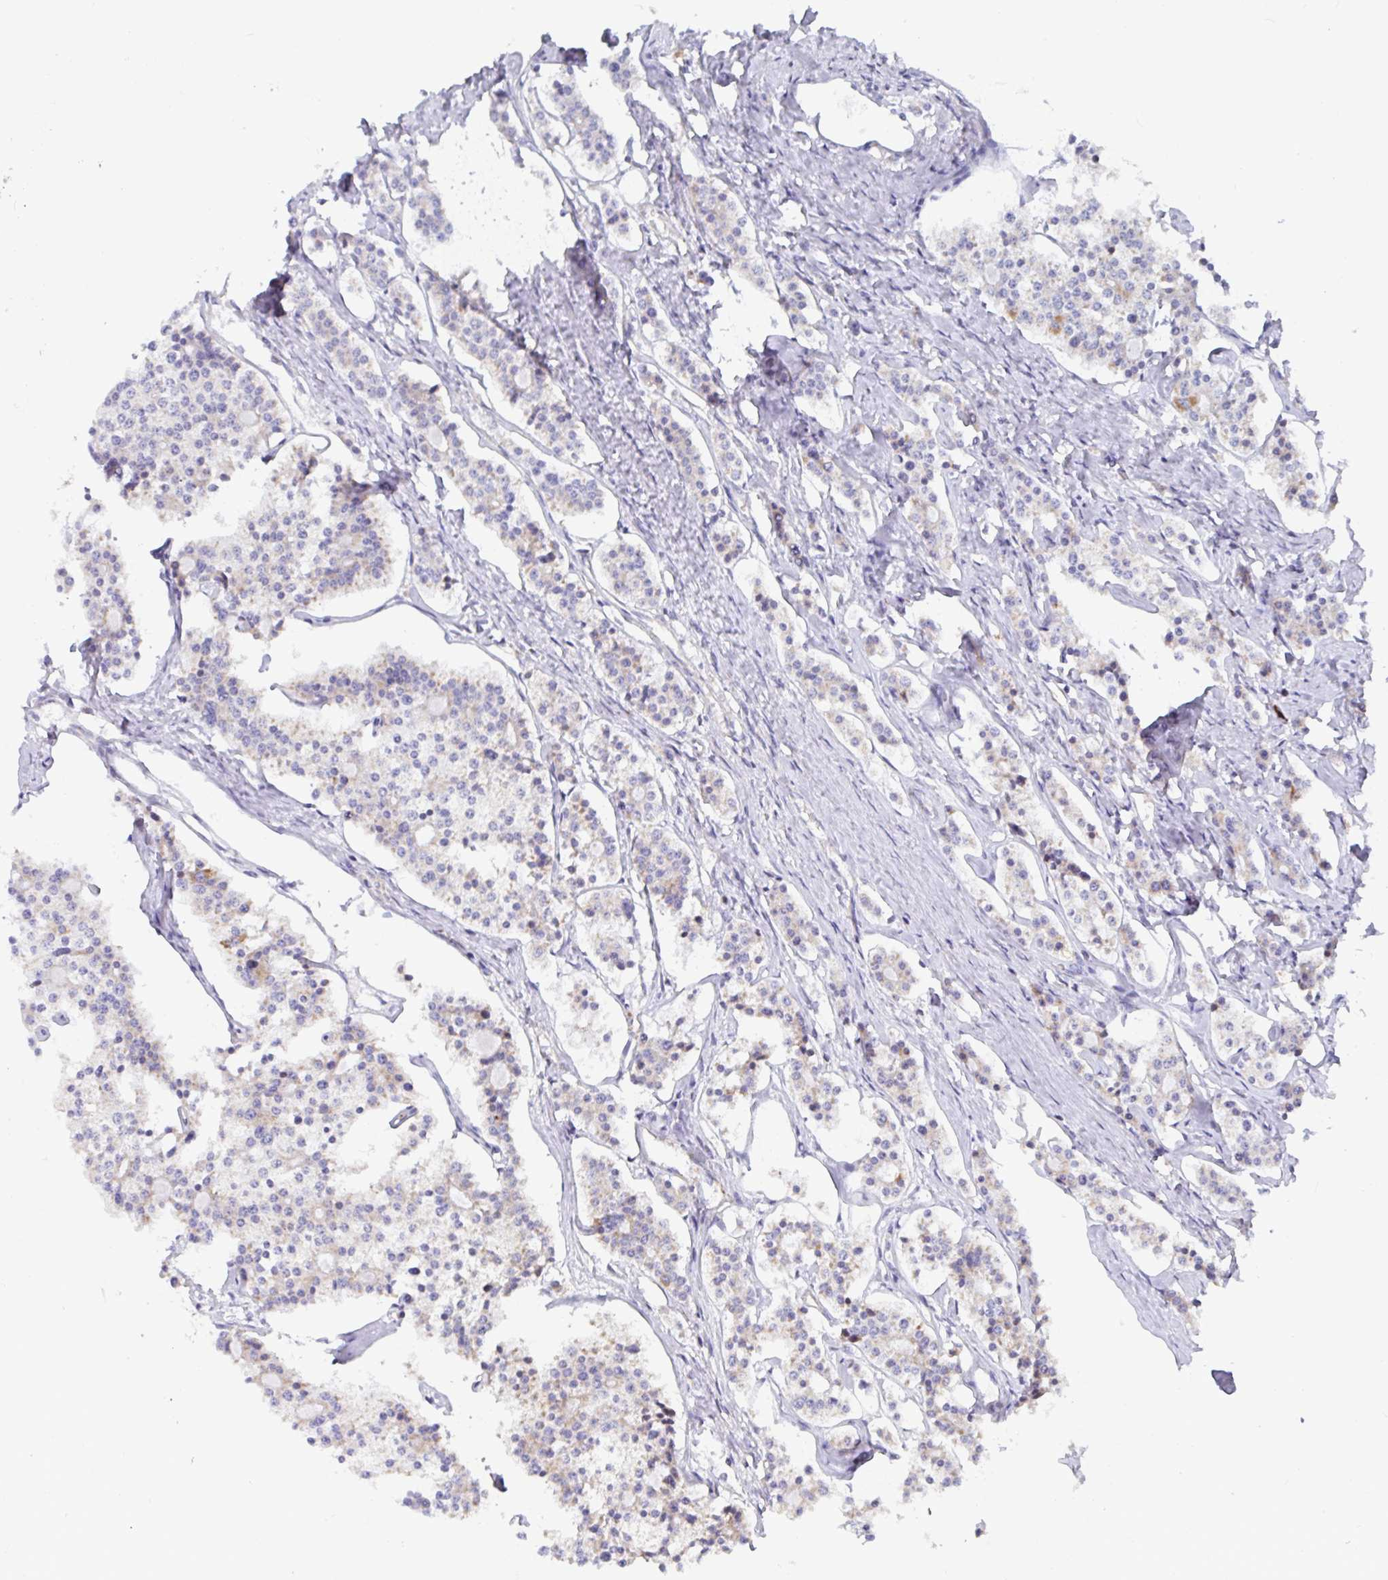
{"staining": {"intensity": "weak", "quantity": "<25%", "location": "cytoplasmic/membranous"}, "tissue": "carcinoid", "cell_type": "Tumor cells", "image_type": "cancer", "snomed": [{"axis": "morphology", "description": "Carcinoid, malignant, NOS"}, {"axis": "topography", "description": "Small intestine"}], "caption": "High magnification brightfield microscopy of malignant carcinoid stained with DAB (brown) and counterstained with hematoxylin (blue): tumor cells show no significant positivity.", "gene": "ATP5MJ", "patient": {"sex": "male", "age": 63}}